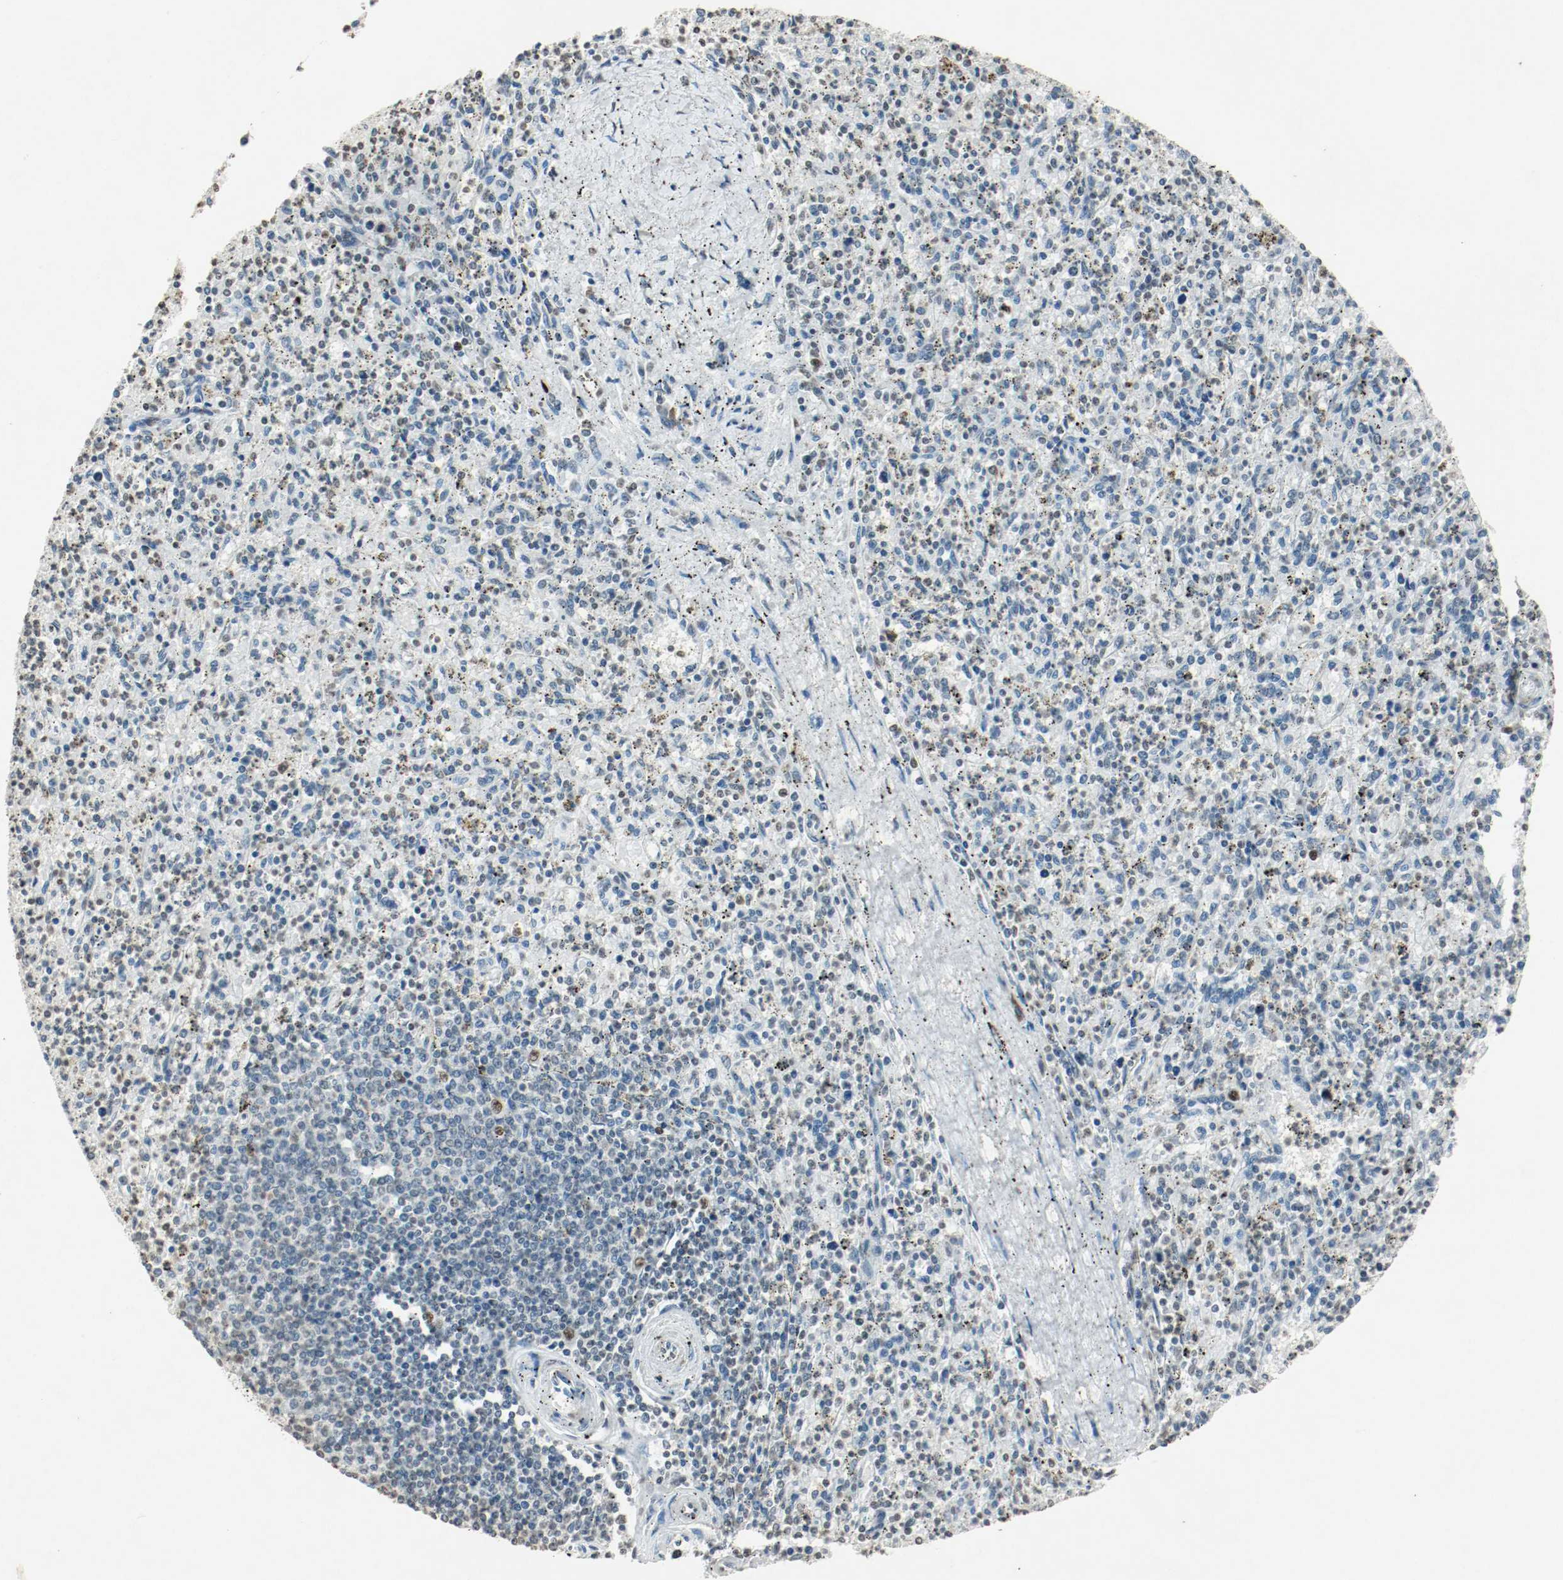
{"staining": {"intensity": "weak", "quantity": "25%-75%", "location": "nuclear"}, "tissue": "spleen", "cell_type": "Cells in red pulp", "image_type": "normal", "snomed": [{"axis": "morphology", "description": "Normal tissue, NOS"}, {"axis": "topography", "description": "Spleen"}], "caption": "Immunohistochemistry (IHC) (DAB) staining of benign spleen displays weak nuclear protein expression in approximately 25%-75% of cells in red pulp.", "gene": "DNMT1", "patient": {"sex": "male", "age": 72}}